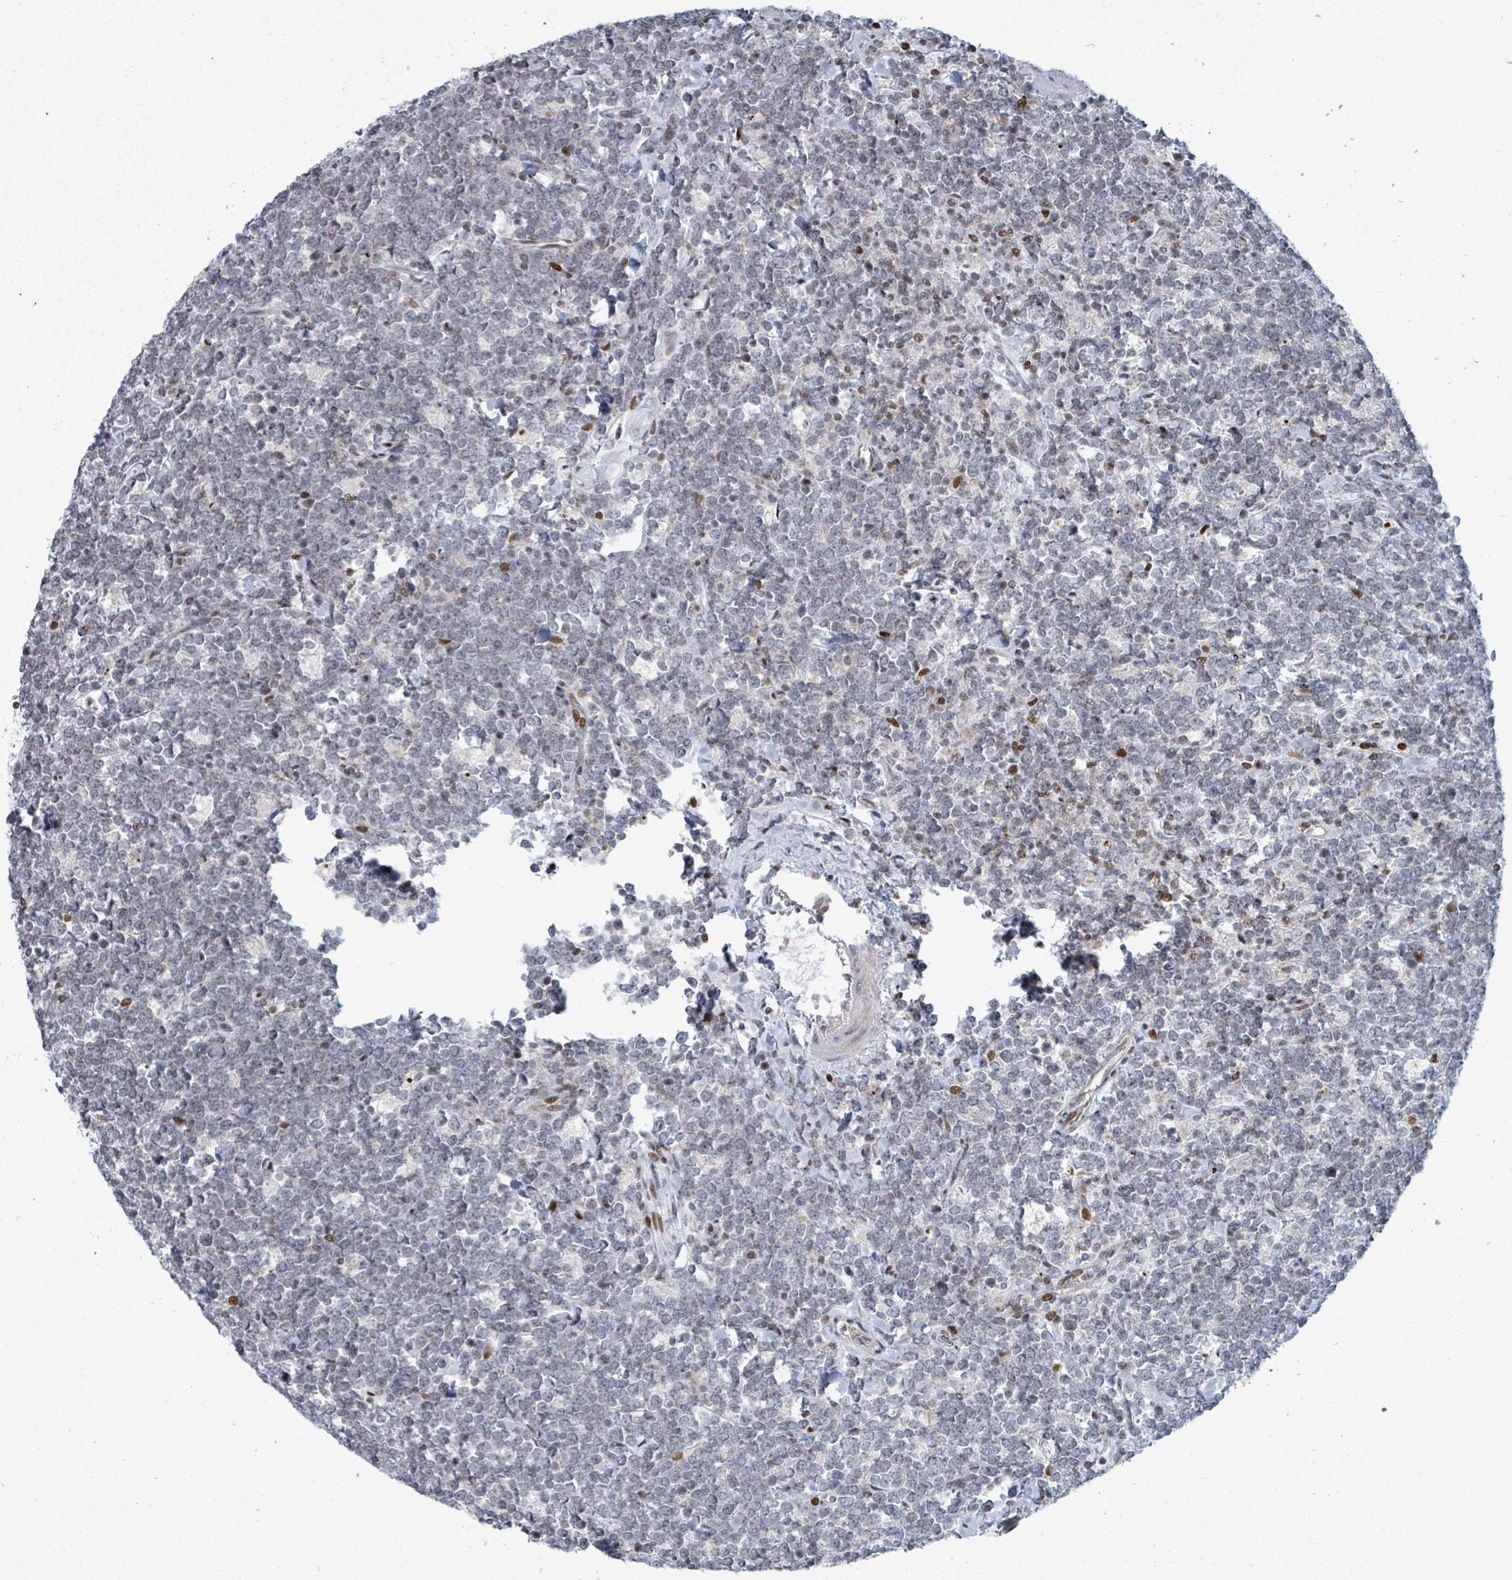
{"staining": {"intensity": "negative", "quantity": "none", "location": "none"}, "tissue": "lymphoma", "cell_type": "Tumor cells", "image_type": "cancer", "snomed": [{"axis": "morphology", "description": "Malignant lymphoma, non-Hodgkin's type, High grade"}, {"axis": "topography", "description": "Small intestine"}, {"axis": "topography", "description": "Colon"}], "caption": "Tumor cells are negative for protein expression in human high-grade malignant lymphoma, non-Hodgkin's type.", "gene": "FNDC4", "patient": {"sex": "male", "age": 8}}